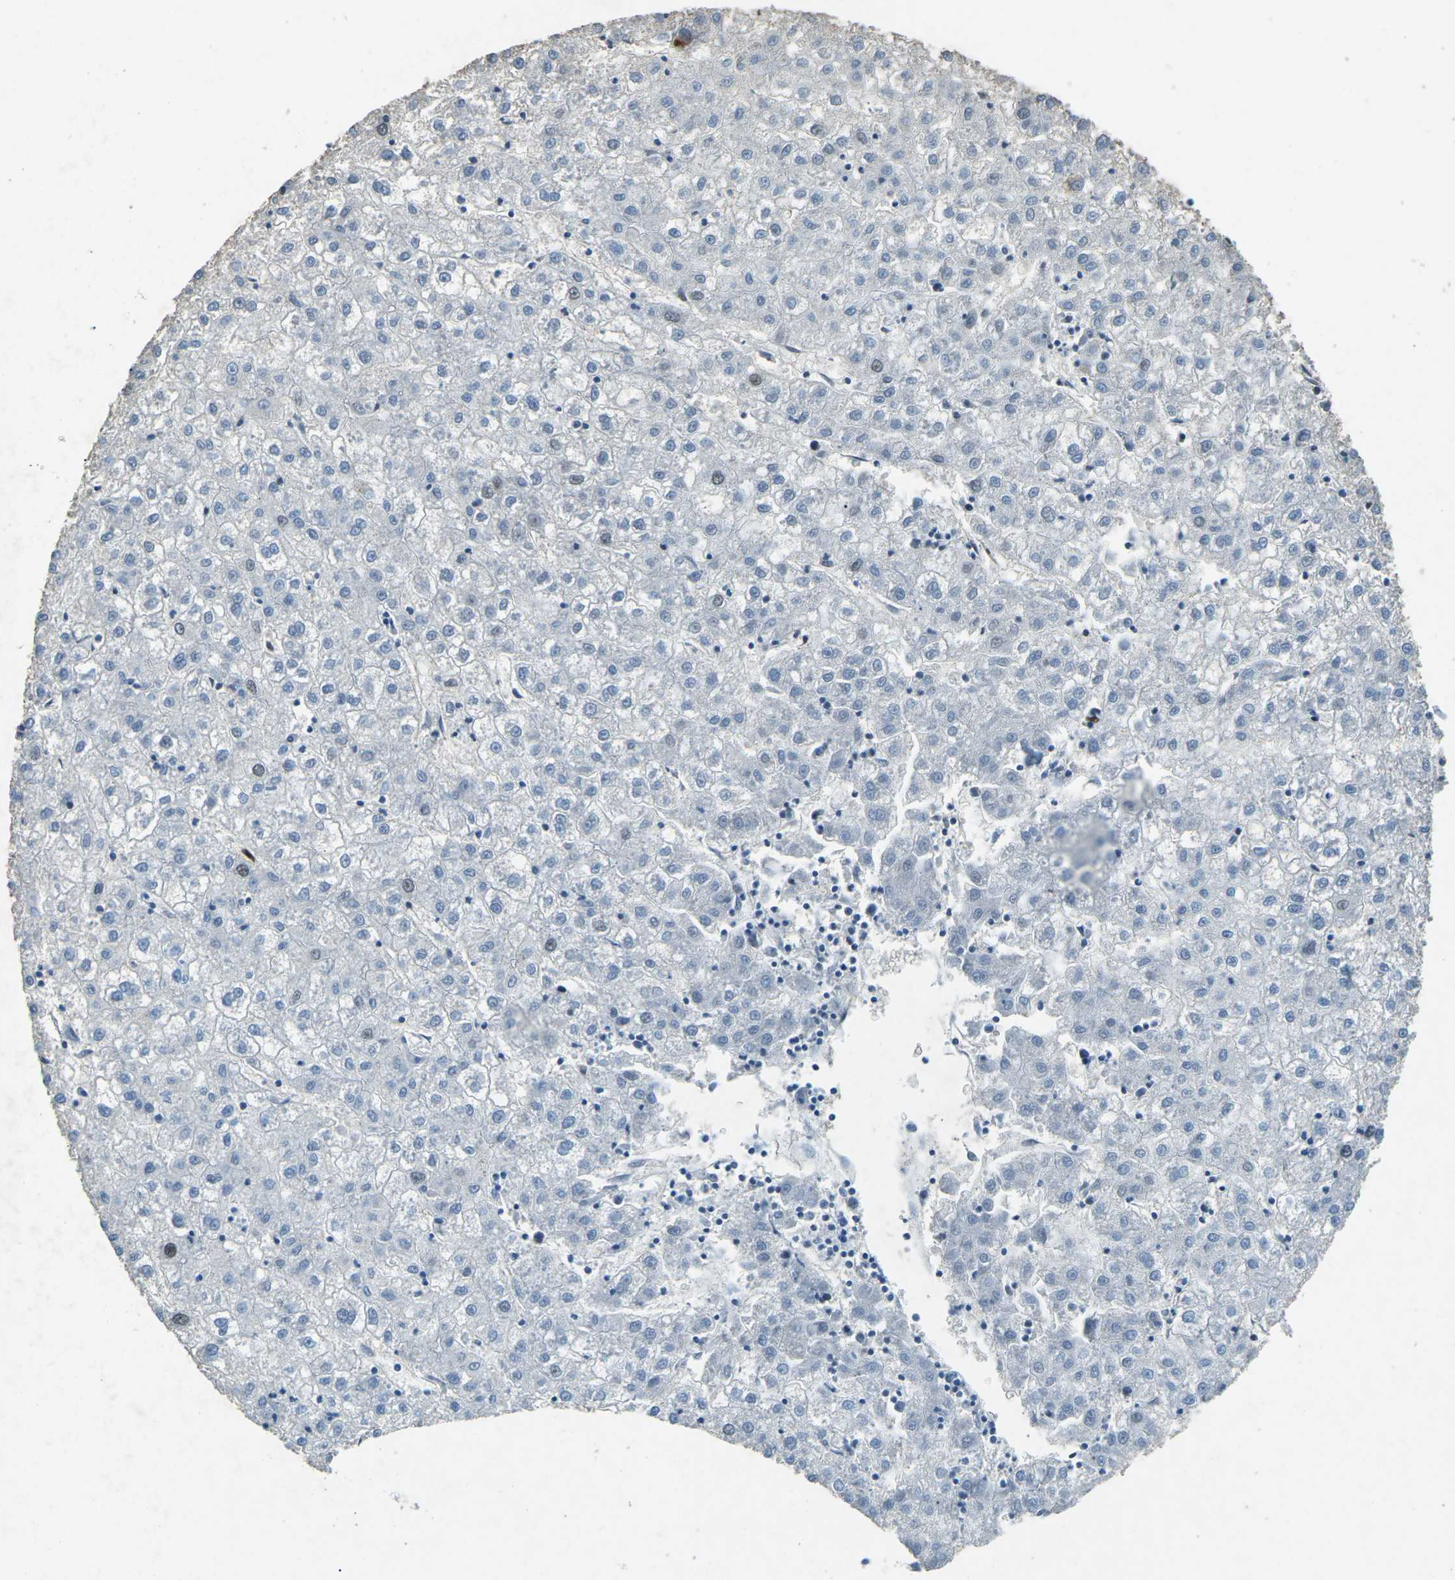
{"staining": {"intensity": "weak", "quantity": "<25%", "location": "nuclear"}, "tissue": "liver cancer", "cell_type": "Tumor cells", "image_type": "cancer", "snomed": [{"axis": "morphology", "description": "Carcinoma, Hepatocellular, NOS"}, {"axis": "topography", "description": "Liver"}], "caption": "Human liver cancer stained for a protein using IHC reveals no staining in tumor cells.", "gene": "RB1", "patient": {"sex": "male", "age": 72}}